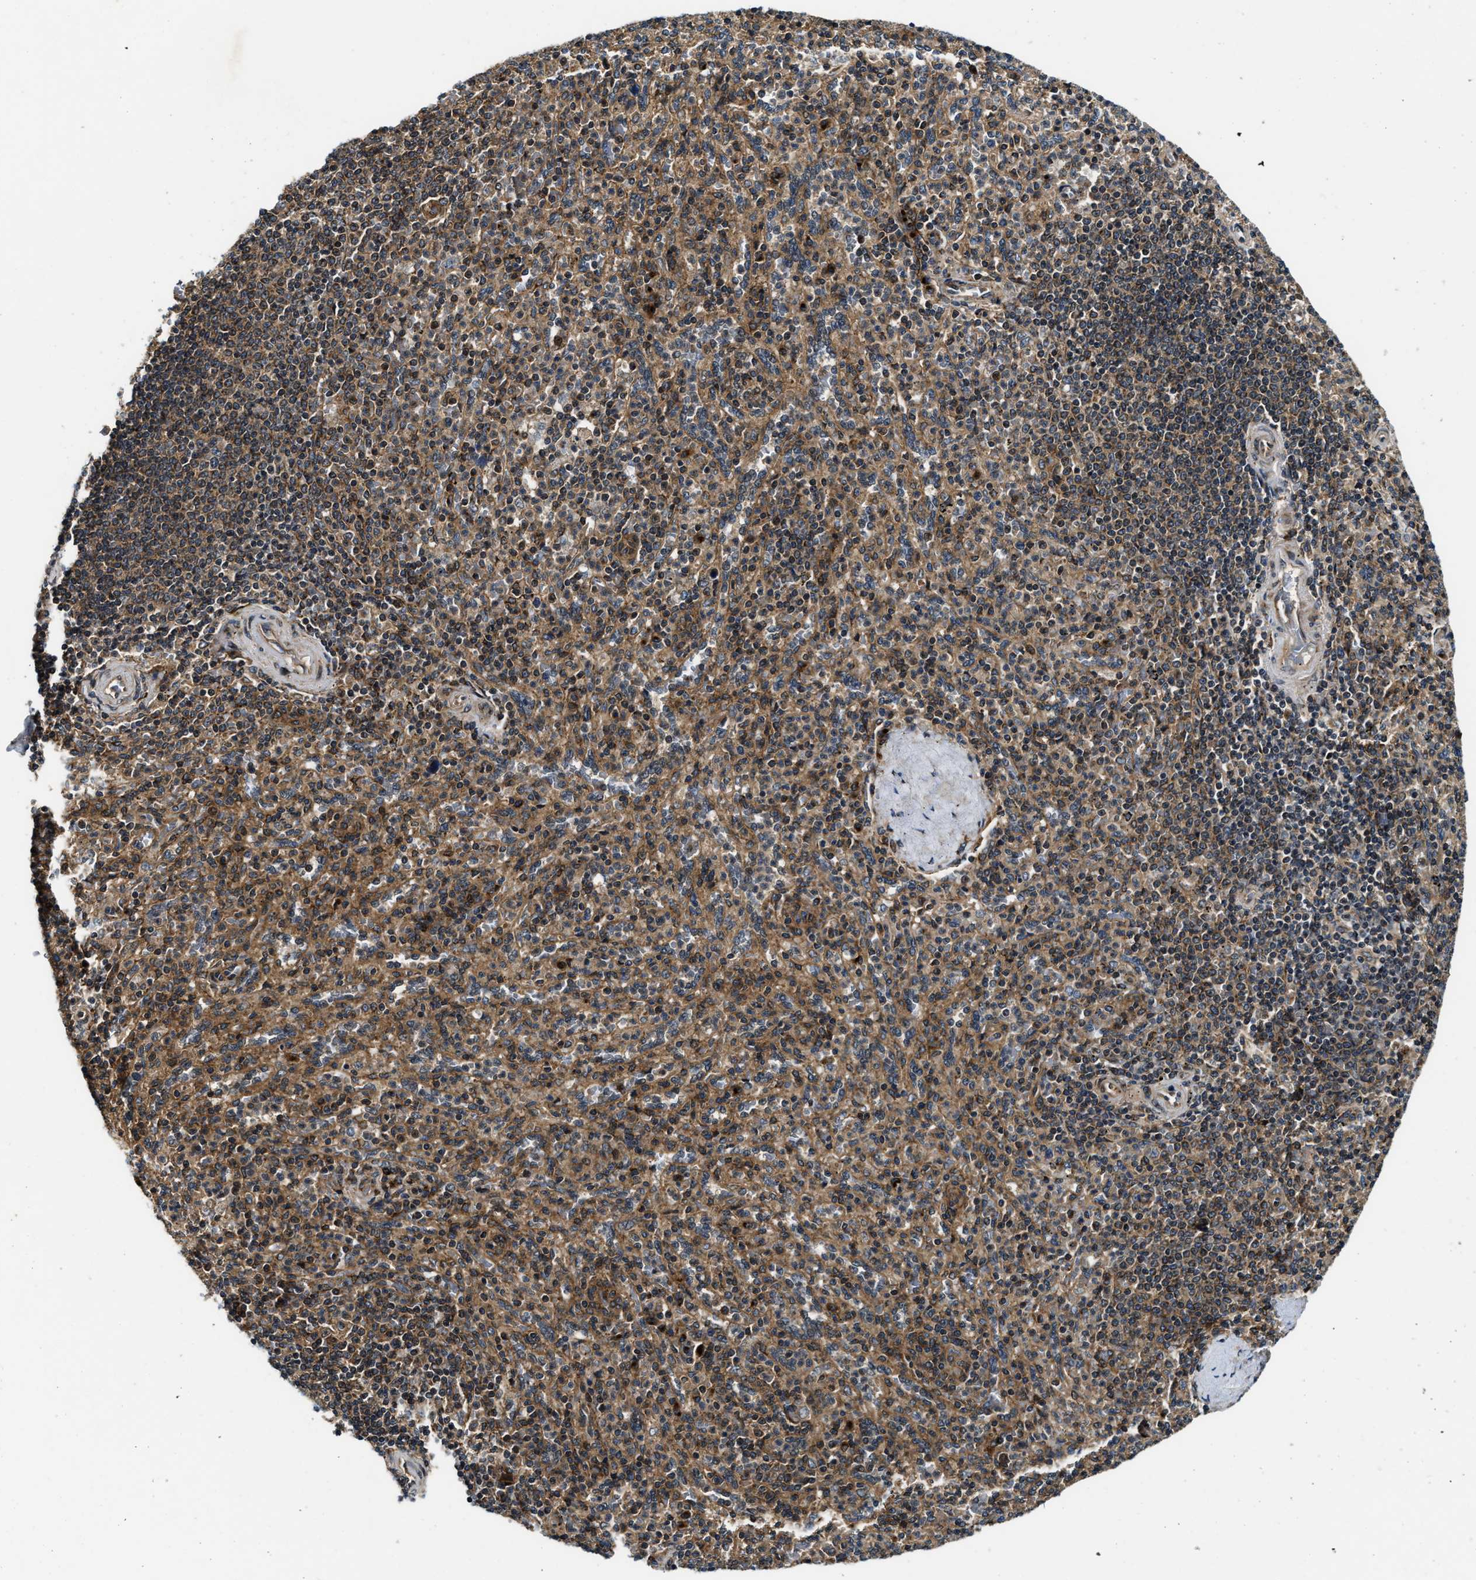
{"staining": {"intensity": "weak", "quantity": "25%-75%", "location": "cytoplasmic/membranous"}, "tissue": "spleen", "cell_type": "Cells in red pulp", "image_type": "normal", "snomed": [{"axis": "morphology", "description": "Normal tissue, NOS"}, {"axis": "topography", "description": "Spleen"}], "caption": "Immunohistochemistry (IHC) staining of normal spleen, which exhibits low levels of weak cytoplasmic/membranous staining in approximately 25%-75% of cells in red pulp indicating weak cytoplasmic/membranous protein staining. The staining was performed using DAB (brown) for protein detection and nuclei were counterstained in hematoxylin (blue).", "gene": "PNPLA8", "patient": {"sex": "male", "age": 36}}